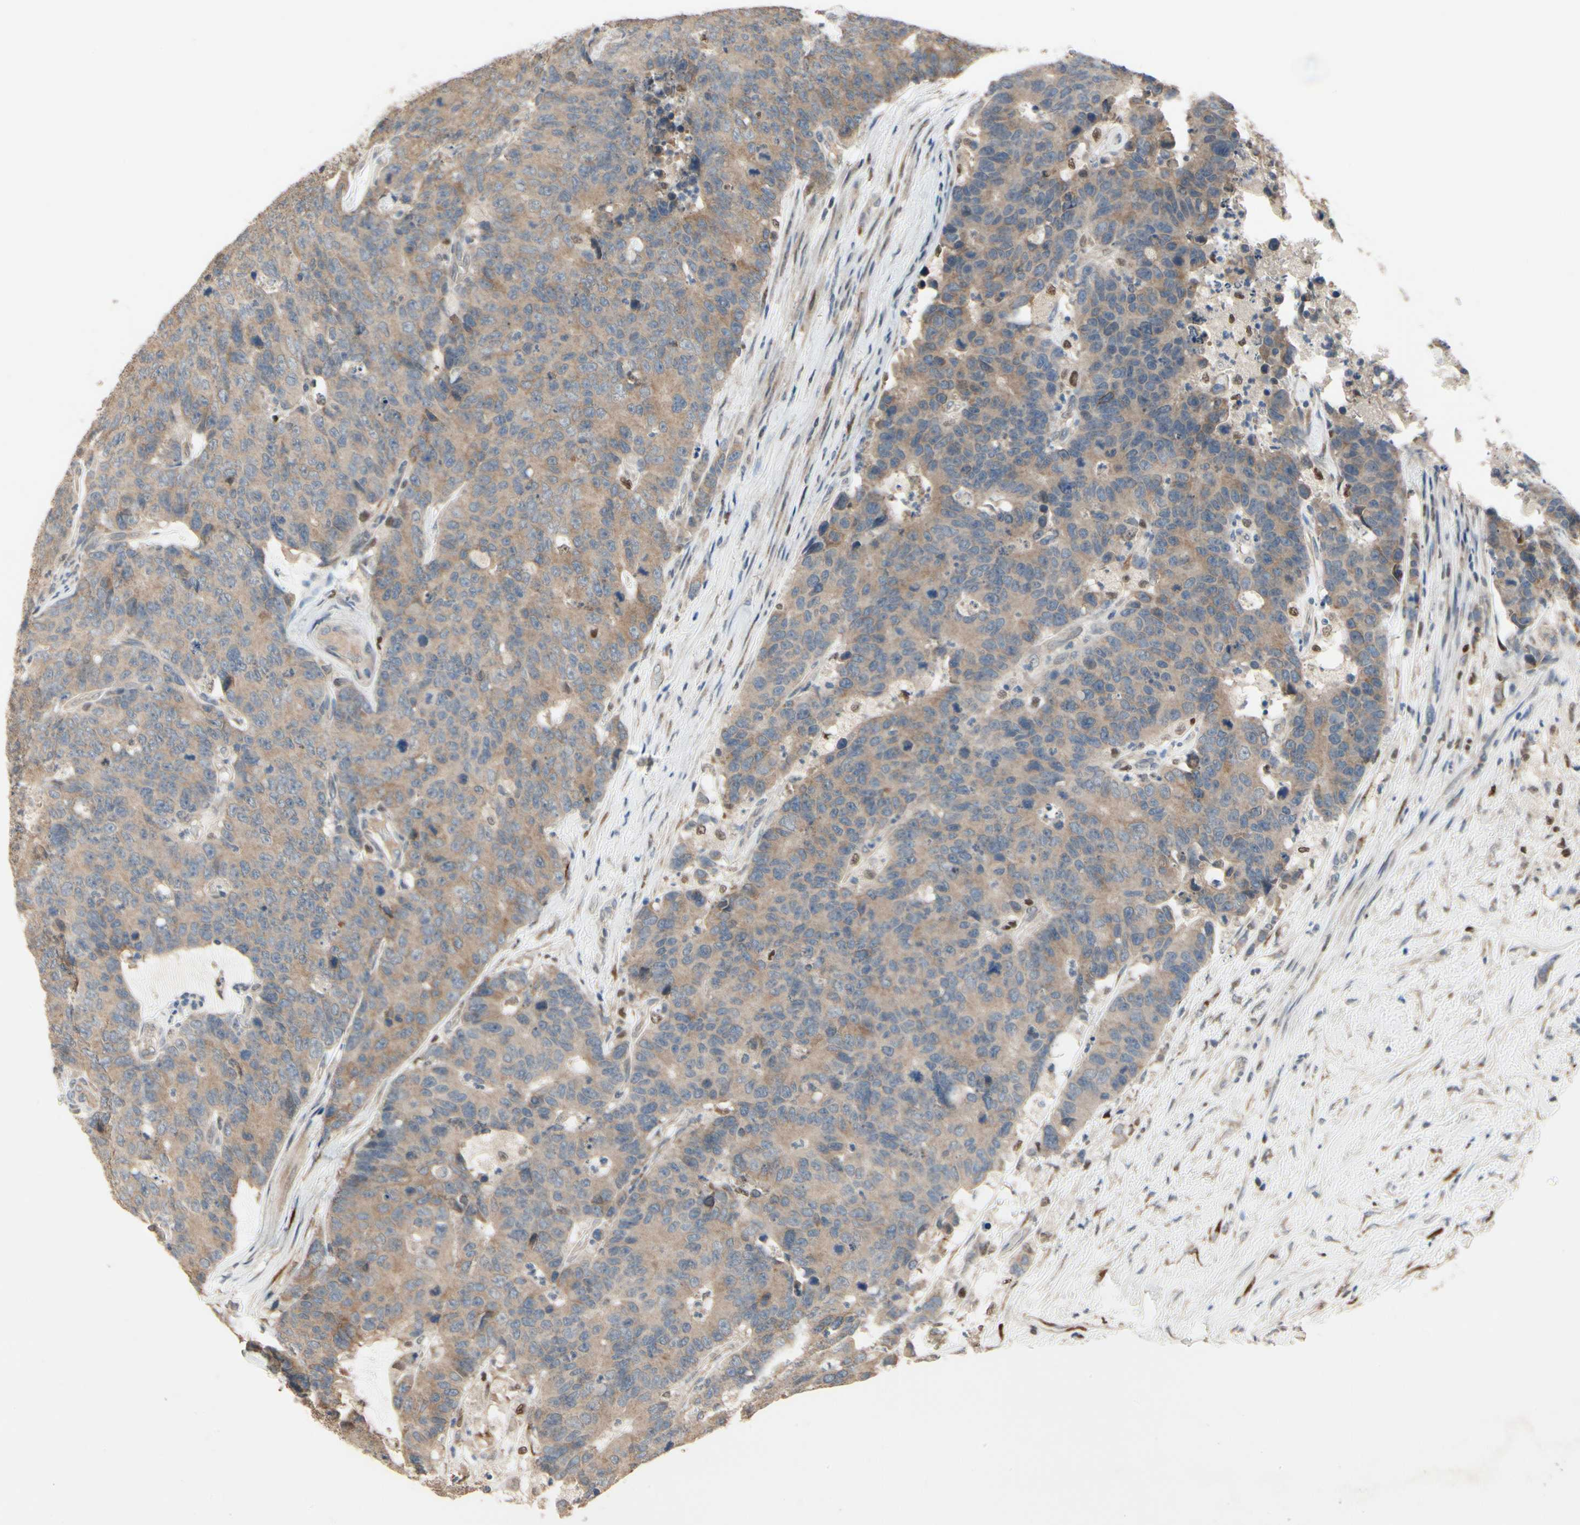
{"staining": {"intensity": "moderate", "quantity": ">75%", "location": "cytoplasmic/membranous"}, "tissue": "colorectal cancer", "cell_type": "Tumor cells", "image_type": "cancer", "snomed": [{"axis": "morphology", "description": "Adenocarcinoma, NOS"}, {"axis": "topography", "description": "Colon"}], "caption": "A high-resolution micrograph shows immunohistochemistry staining of adenocarcinoma (colorectal), which demonstrates moderate cytoplasmic/membranous expression in approximately >75% of tumor cells.", "gene": "CGREF1", "patient": {"sex": "female", "age": 86}}